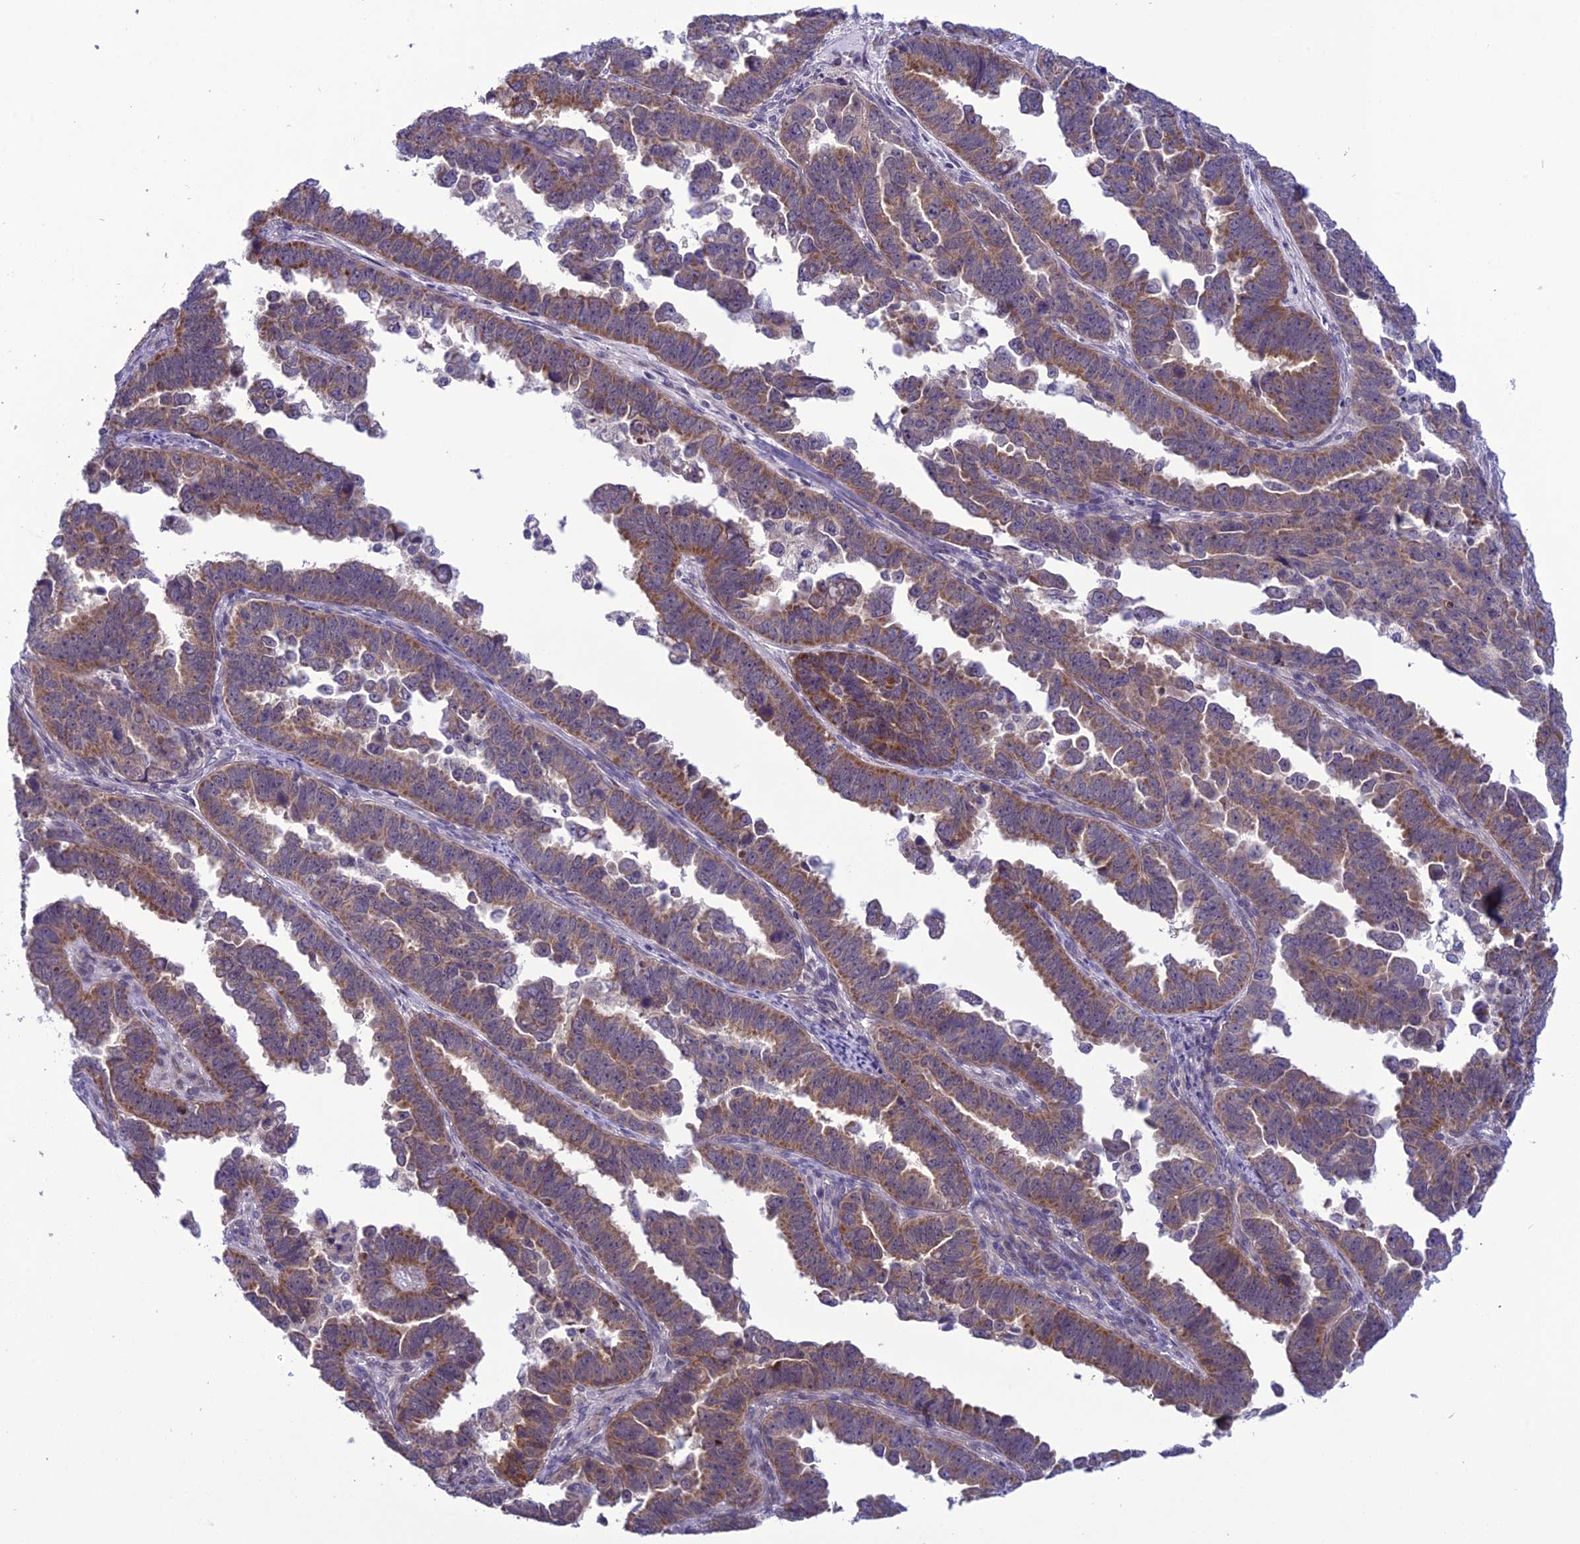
{"staining": {"intensity": "moderate", "quantity": "25%-75%", "location": "cytoplasmic/membranous"}, "tissue": "endometrial cancer", "cell_type": "Tumor cells", "image_type": "cancer", "snomed": [{"axis": "morphology", "description": "Adenocarcinoma, NOS"}, {"axis": "topography", "description": "Endometrium"}], "caption": "A photomicrograph of adenocarcinoma (endometrial) stained for a protein demonstrates moderate cytoplasmic/membranous brown staining in tumor cells. (IHC, brightfield microscopy, high magnification).", "gene": "PSMF1", "patient": {"sex": "female", "age": 75}}